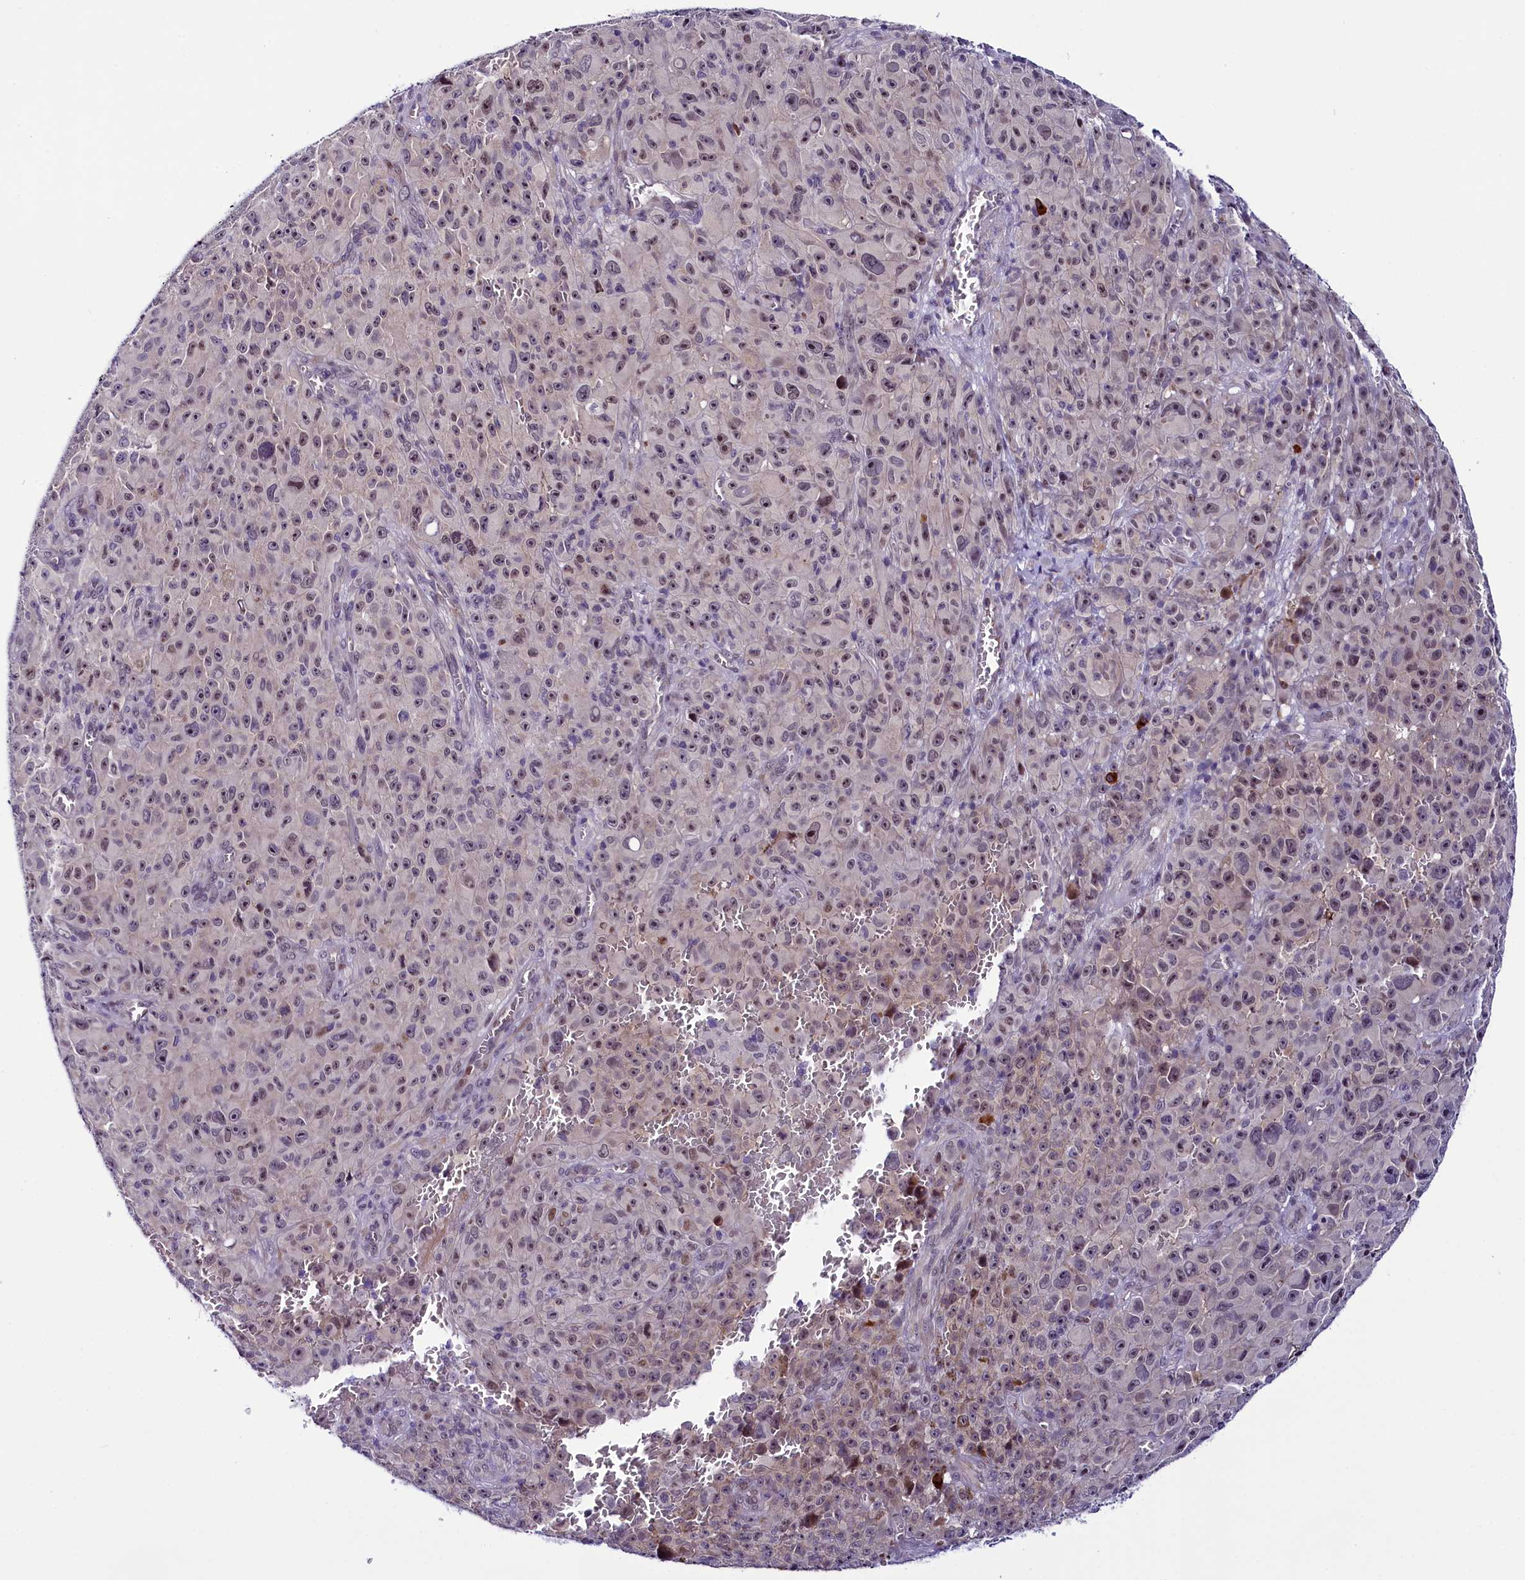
{"staining": {"intensity": "moderate", "quantity": "<25%", "location": "nuclear"}, "tissue": "melanoma", "cell_type": "Tumor cells", "image_type": "cancer", "snomed": [{"axis": "morphology", "description": "Malignant melanoma, NOS"}, {"axis": "topography", "description": "Skin"}], "caption": "Tumor cells demonstrate low levels of moderate nuclear positivity in approximately <25% of cells in malignant melanoma.", "gene": "CCDC106", "patient": {"sex": "female", "age": 82}}